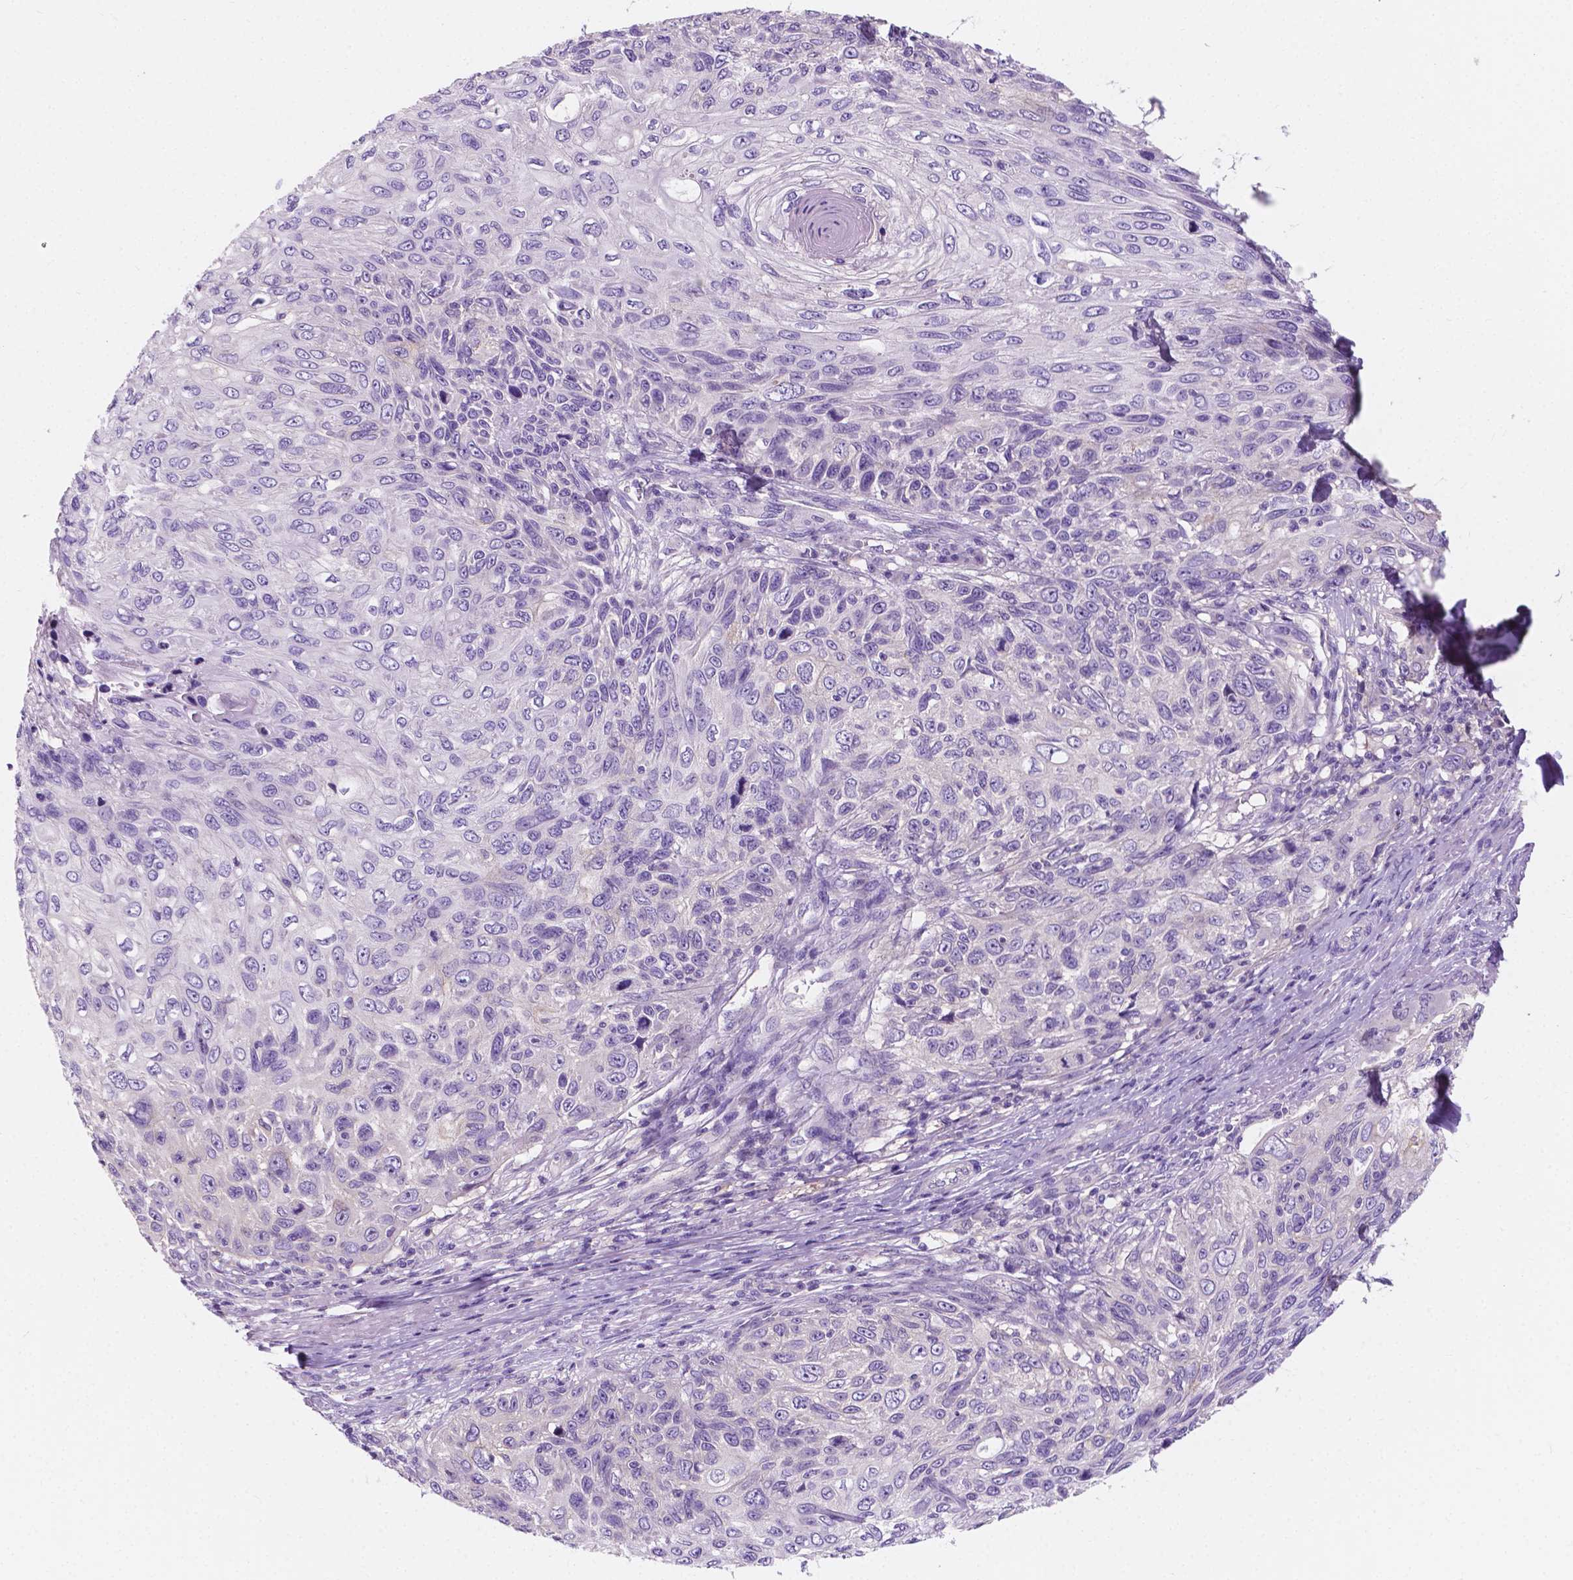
{"staining": {"intensity": "negative", "quantity": "none", "location": "none"}, "tissue": "skin cancer", "cell_type": "Tumor cells", "image_type": "cancer", "snomed": [{"axis": "morphology", "description": "Squamous cell carcinoma, NOS"}, {"axis": "topography", "description": "Skin"}], "caption": "DAB (3,3'-diaminobenzidine) immunohistochemical staining of skin cancer demonstrates no significant staining in tumor cells.", "gene": "SIRT2", "patient": {"sex": "male", "age": 92}}